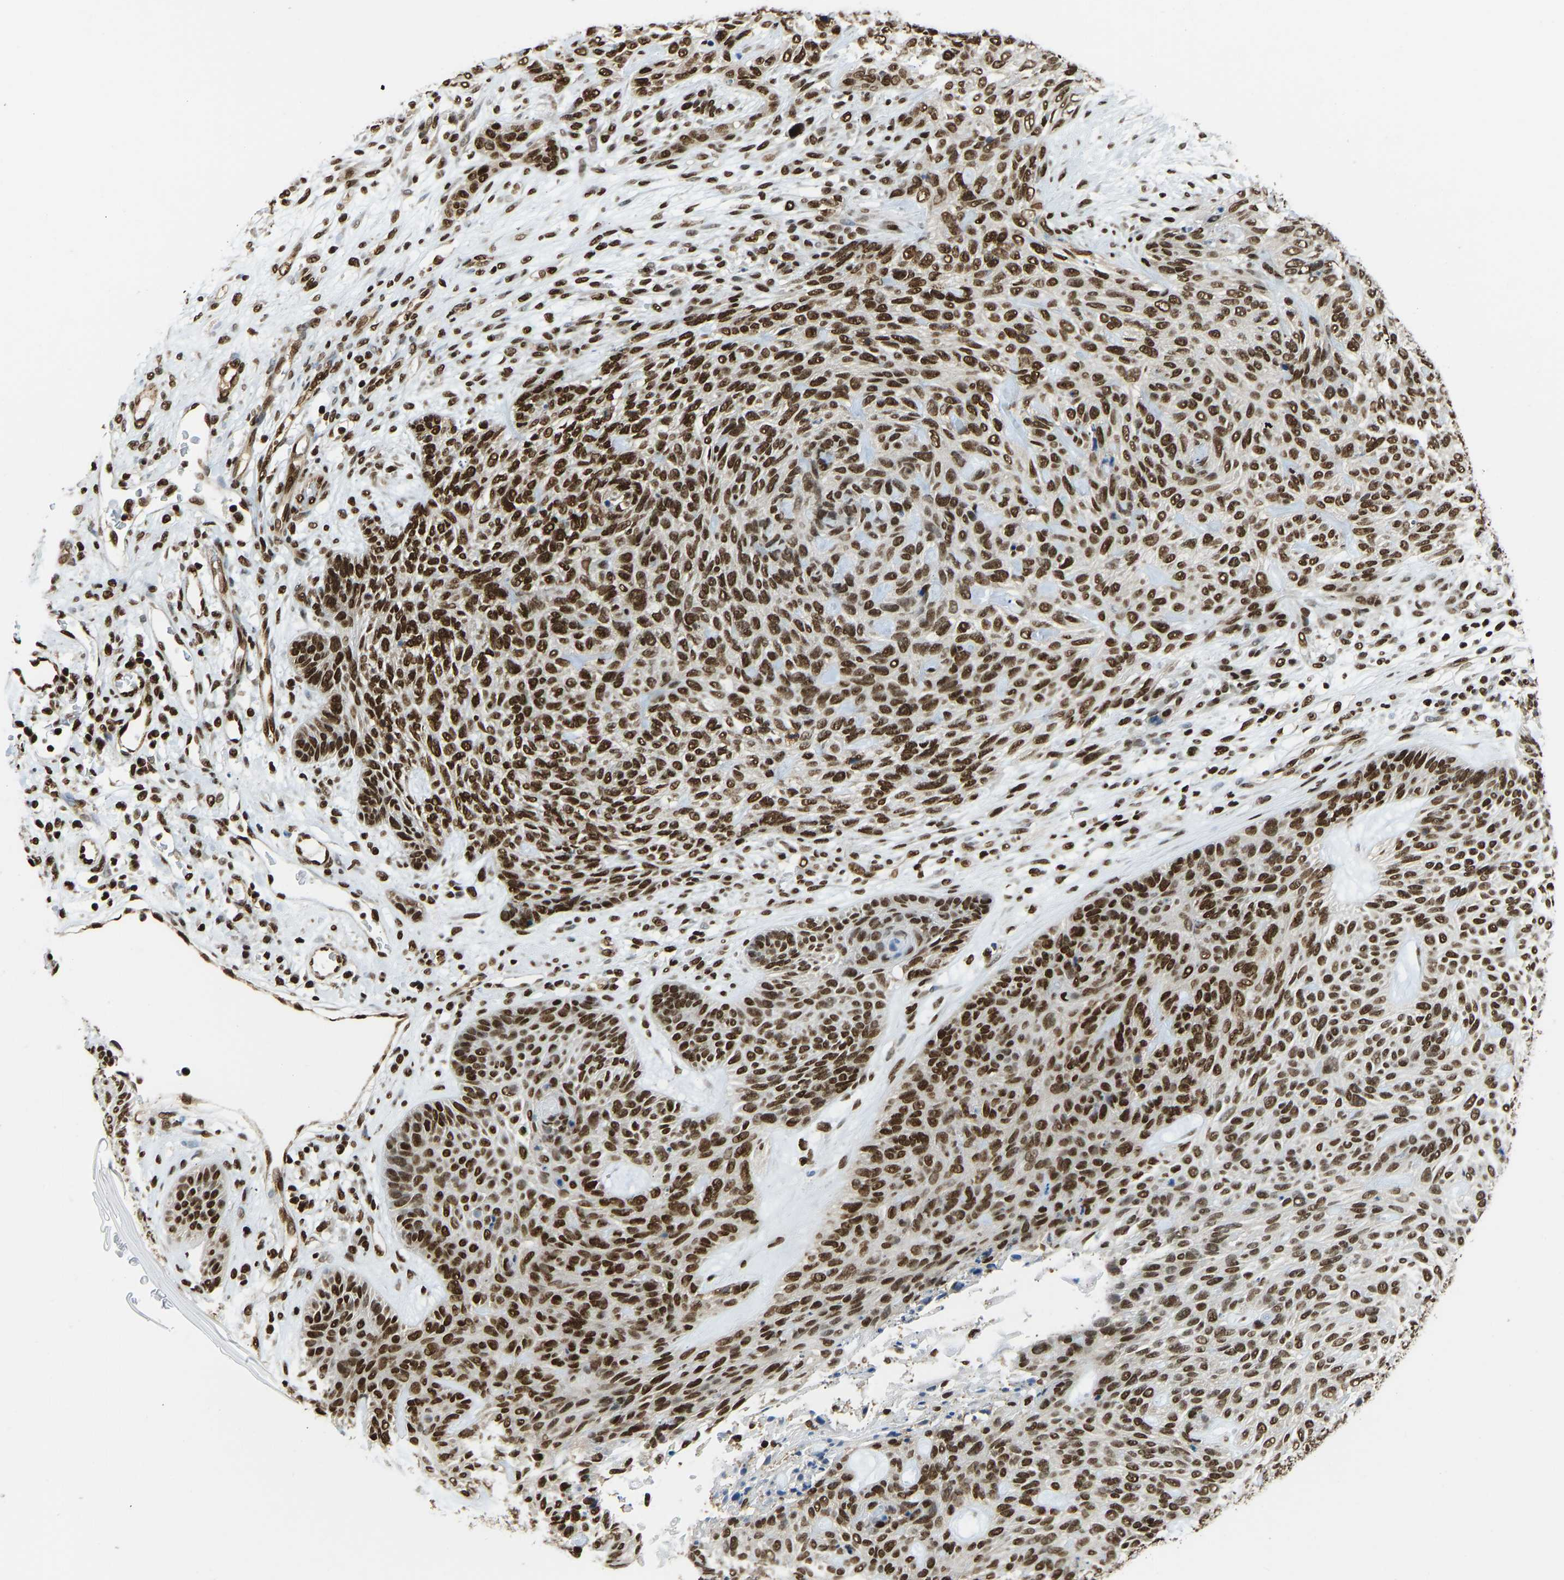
{"staining": {"intensity": "strong", "quantity": ">75%", "location": "nuclear"}, "tissue": "skin cancer", "cell_type": "Tumor cells", "image_type": "cancer", "snomed": [{"axis": "morphology", "description": "Basal cell carcinoma"}, {"axis": "topography", "description": "Skin"}], "caption": "DAB (3,3'-diaminobenzidine) immunohistochemical staining of skin basal cell carcinoma displays strong nuclear protein staining in approximately >75% of tumor cells. (brown staining indicates protein expression, while blue staining denotes nuclei).", "gene": "ZSCAN20", "patient": {"sex": "male", "age": 55}}